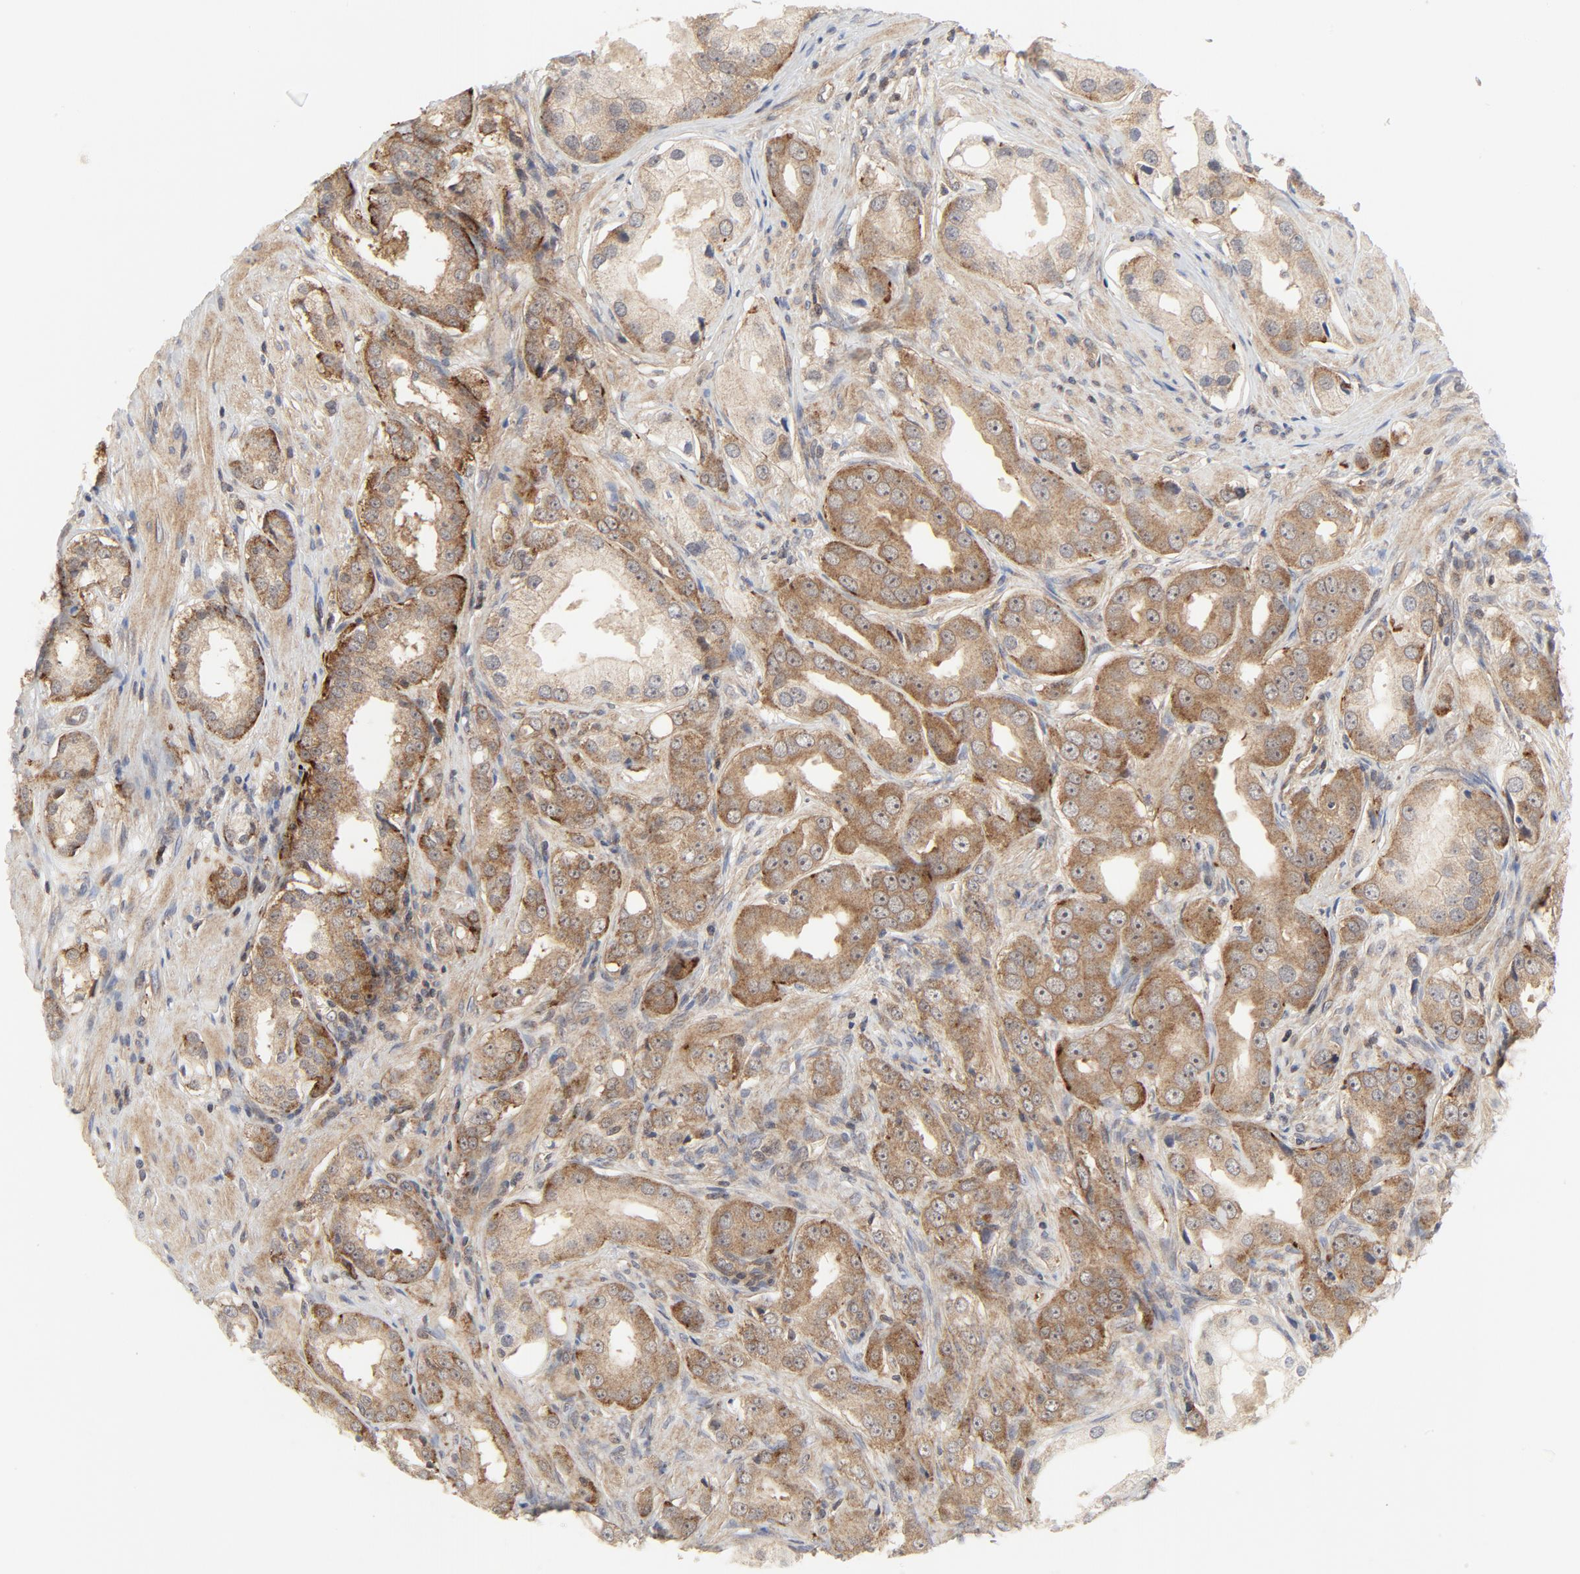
{"staining": {"intensity": "weak", "quantity": ">75%", "location": "cytoplasmic/membranous"}, "tissue": "prostate cancer", "cell_type": "Tumor cells", "image_type": "cancer", "snomed": [{"axis": "morphology", "description": "Adenocarcinoma, Medium grade"}, {"axis": "topography", "description": "Prostate"}], "caption": "Weak cytoplasmic/membranous staining for a protein is identified in approximately >75% of tumor cells of medium-grade adenocarcinoma (prostate) using immunohistochemistry.", "gene": "MAP2K7", "patient": {"sex": "male", "age": 53}}